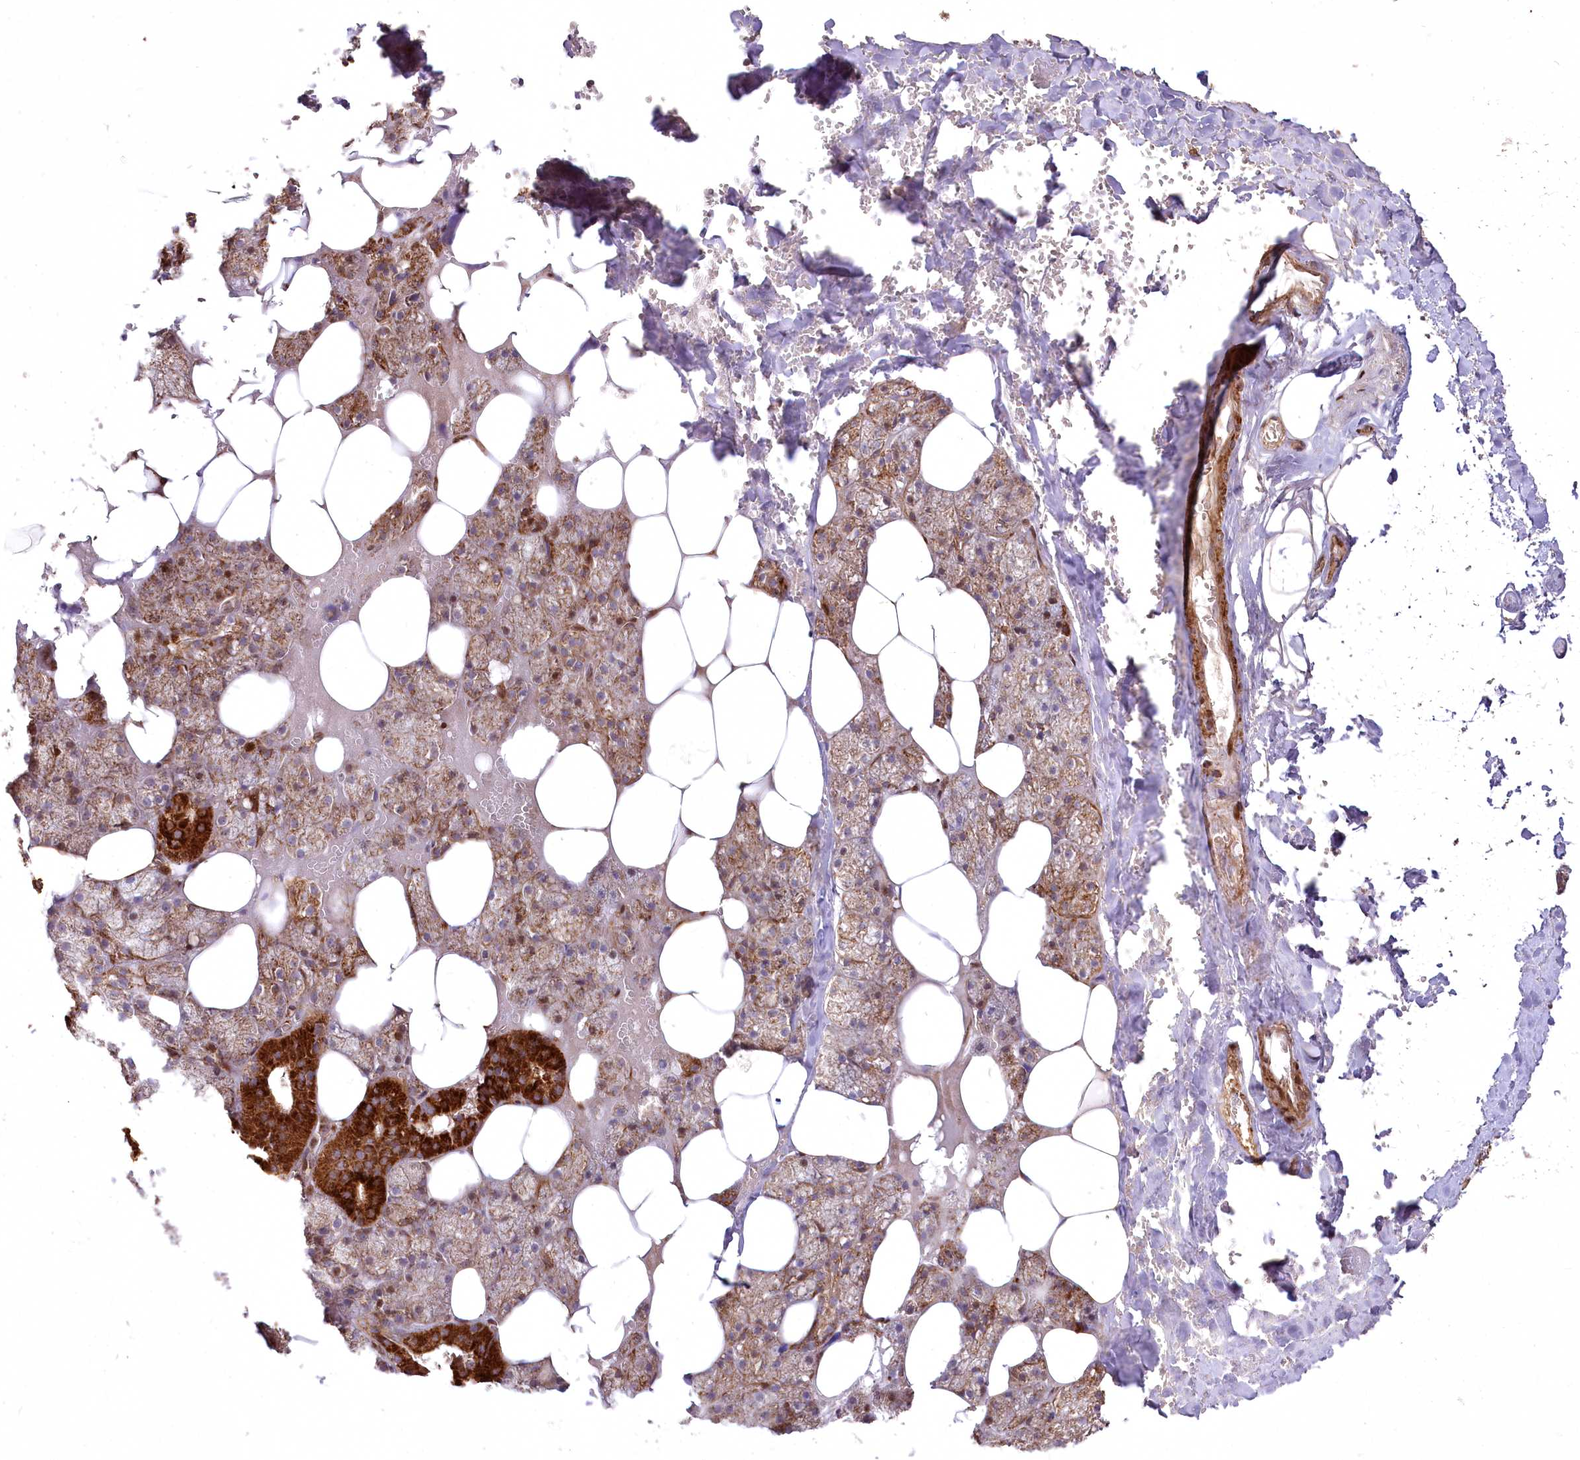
{"staining": {"intensity": "strong", "quantity": "<25%", "location": "cytoplasmic/membranous"}, "tissue": "salivary gland", "cell_type": "Glandular cells", "image_type": "normal", "snomed": [{"axis": "morphology", "description": "Normal tissue, NOS"}, {"axis": "topography", "description": "Salivary gland"}], "caption": "Salivary gland stained with immunohistochemistry (IHC) shows strong cytoplasmic/membranous positivity in approximately <25% of glandular cells. Nuclei are stained in blue.", "gene": "PSTK", "patient": {"sex": "male", "age": 62}}